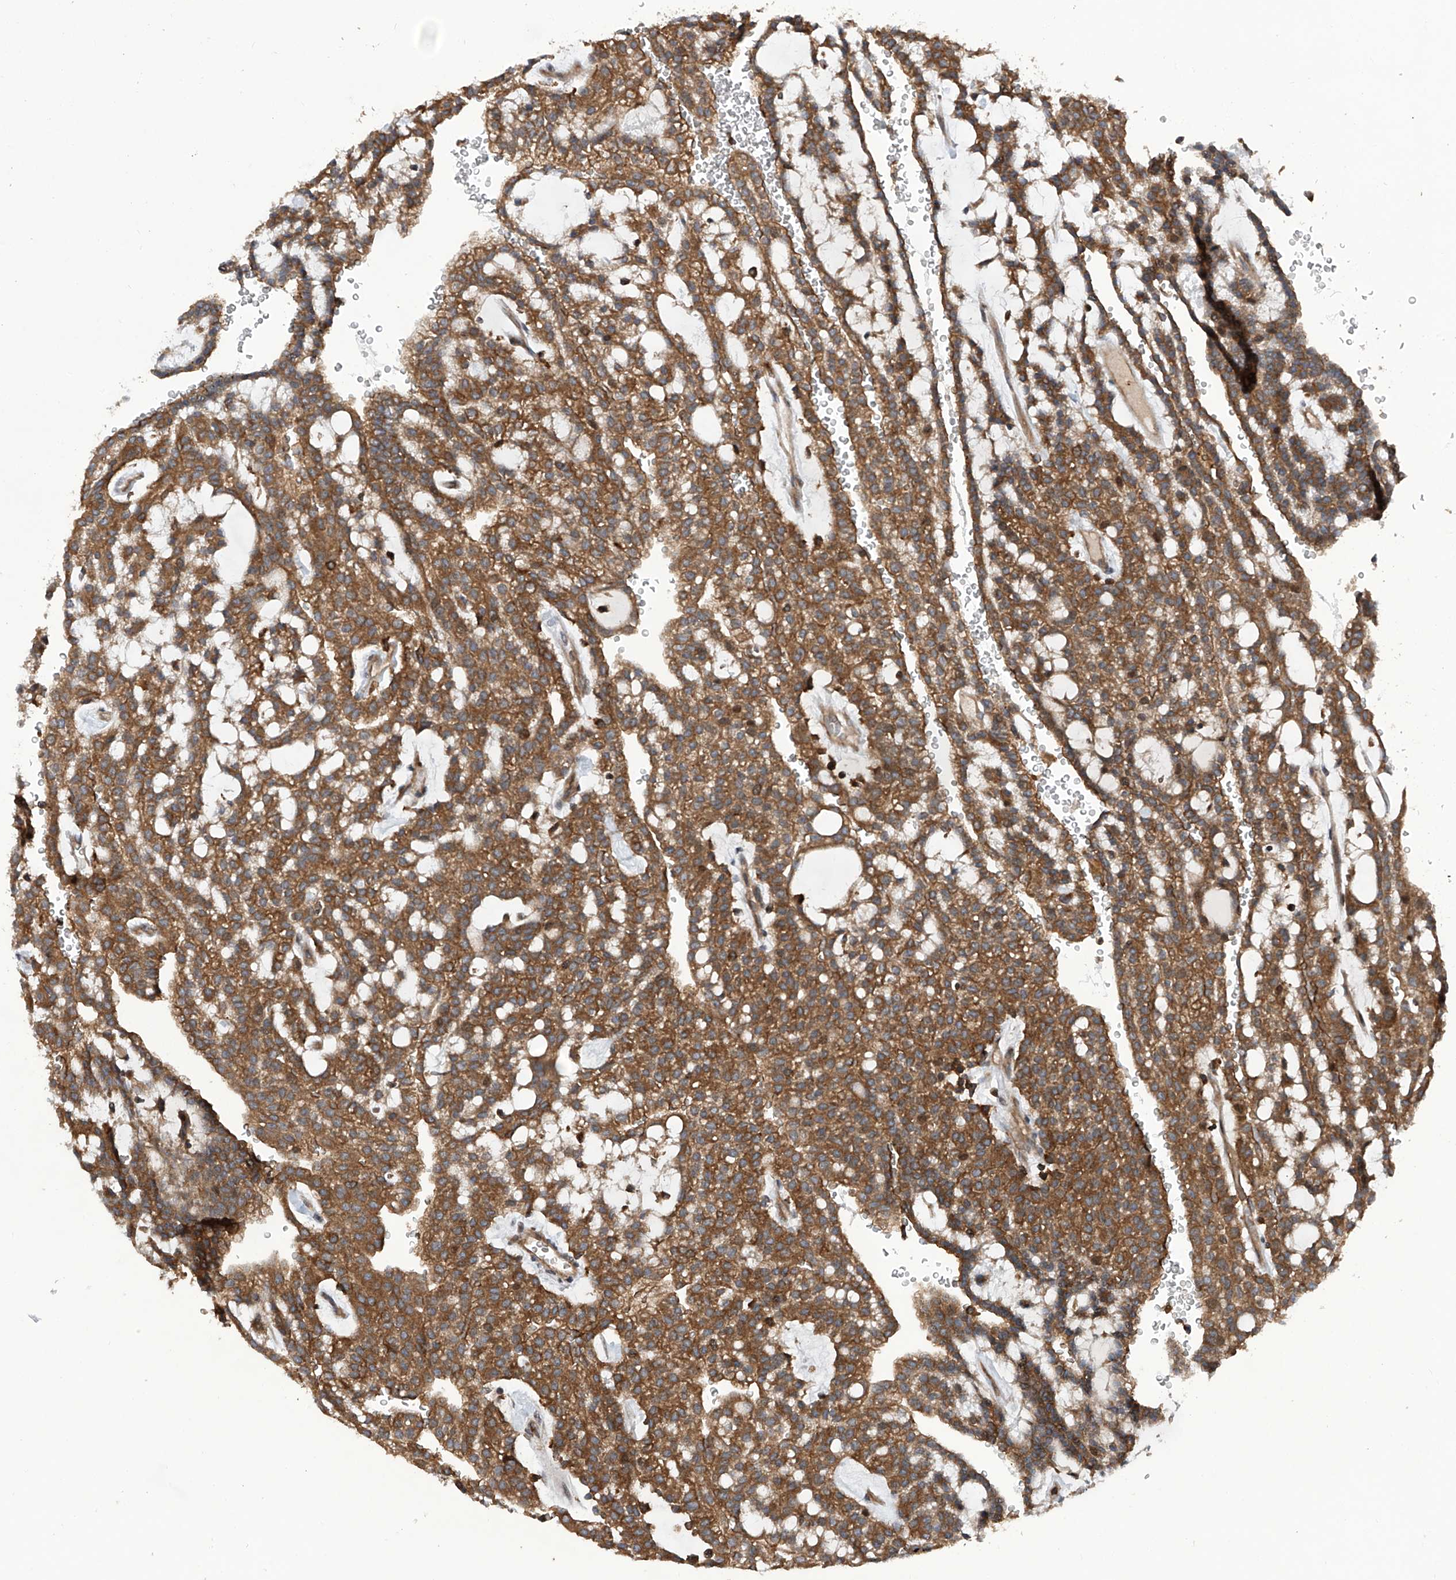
{"staining": {"intensity": "moderate", "quantity": ">75%", "location": "cytoplasmic/membranous"}, "tissue": "renal cancer", "cell_type": "Tumor cells", "image_type": "cancer", "snomed": [{"axis": "morphology", "description": "Adenocarcinoma, NOS"}, {"axis": "topography", "description": "Kidney"}], "caption": "About >75% of tumor cells in human renal cancer demonstrate moderate cytoplasmic/membranous protein positivity as visualized by brown immunohistochemical staining.", "gene": "SMAP1", "patient": {"sex": "male", "age": 63}}